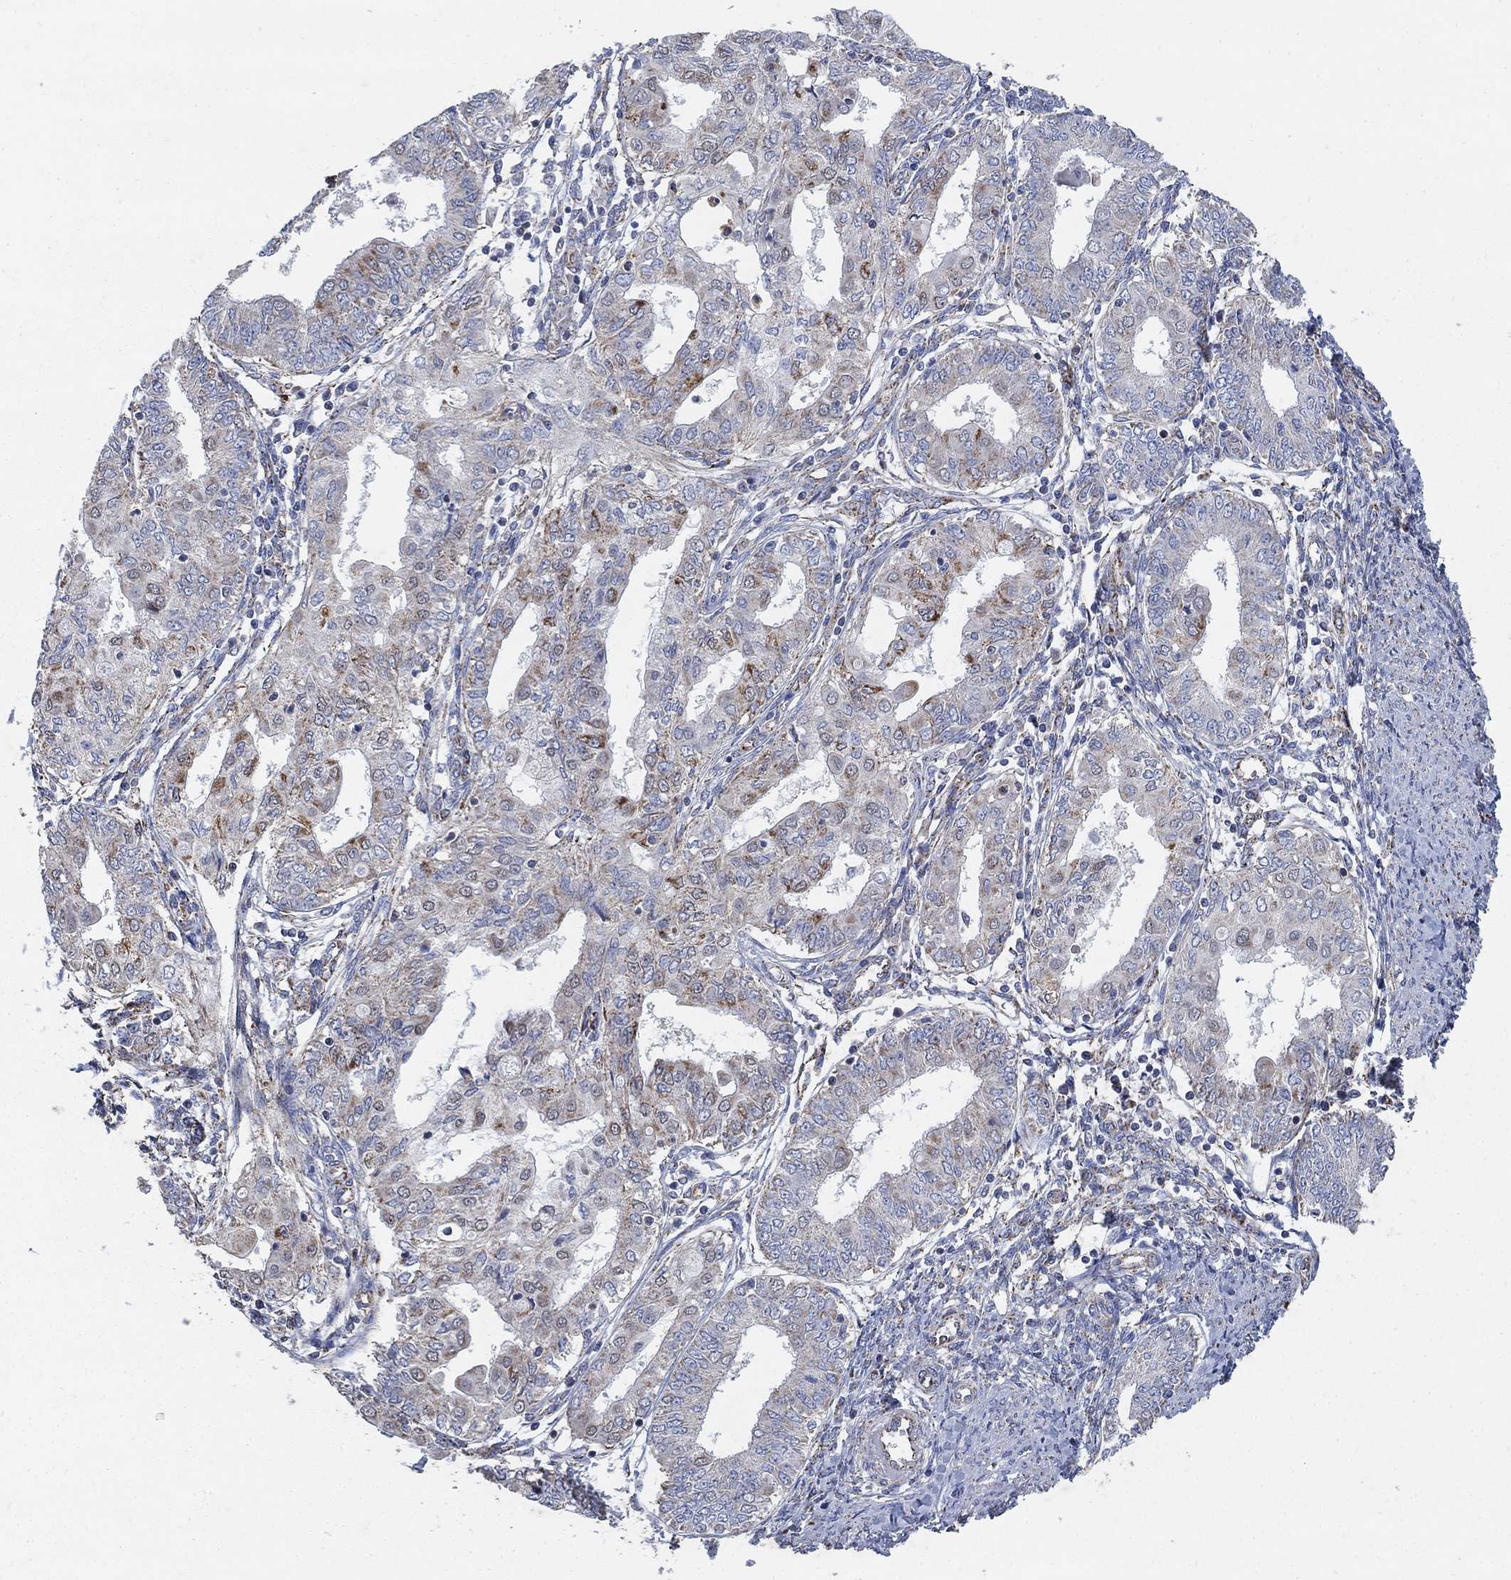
{"staining": {"intensity": "moderate", "quantity": "<25%", "location": "cytoplasmic/membranous"}, "tissue": "endometrial cancer", "cell_type": "Tumor cells", "image_type": "cancer", "snomed": [{"axis": "morphology", "description": "Adenocarcinoma, NOS"}, {"axis": "topography", "description": "Endometrium"}], "caption": "High-power microscopy captured an immunohistochemistry photomicrograph of endometrial adenocarcinoma, revealing moderate cytoplasmic/membranous staining in about <25% of tumor cells.", "gene": "PNPLA2", "patient": {"sex": "female", "age": 68}}